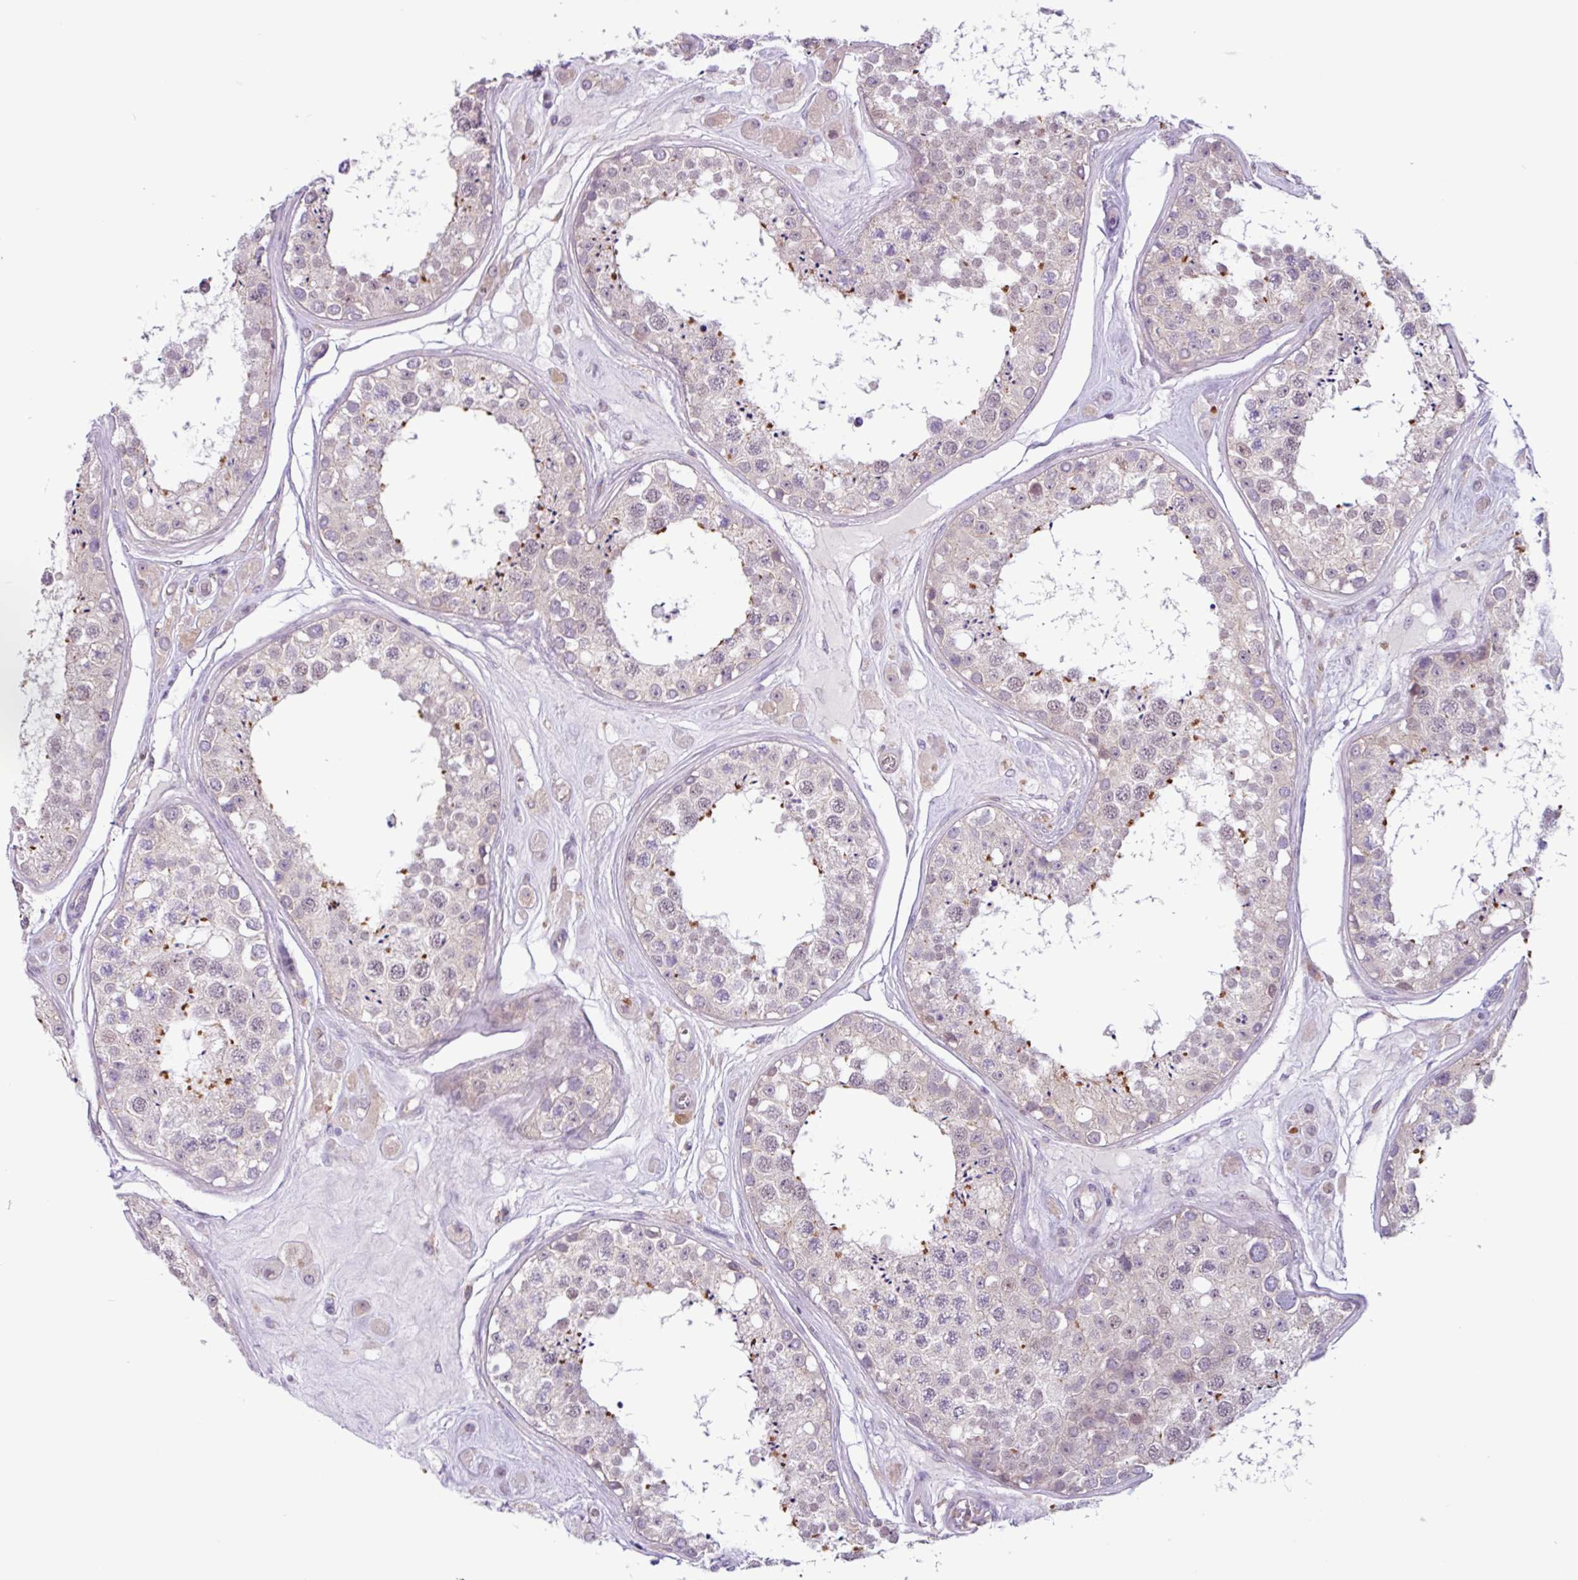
{"staining": {"intensity": "negative", "quantity": "none", "location": "none"}, "tissue": "testis", "cell_type": "Cells in seminiferous ducts", "image_type": "normal", "snomed": [{"axis": "morphology", "description": "Normal tissue, NOS"}, {"axis": "topography", "description": "Testis"}], "caption": "Photomicrograph shows no significant protein staining in cells in seminiferous ducts of benign testis.", "gene": "ACTR3B", "patient": {"sex": "male", "age": 25}}